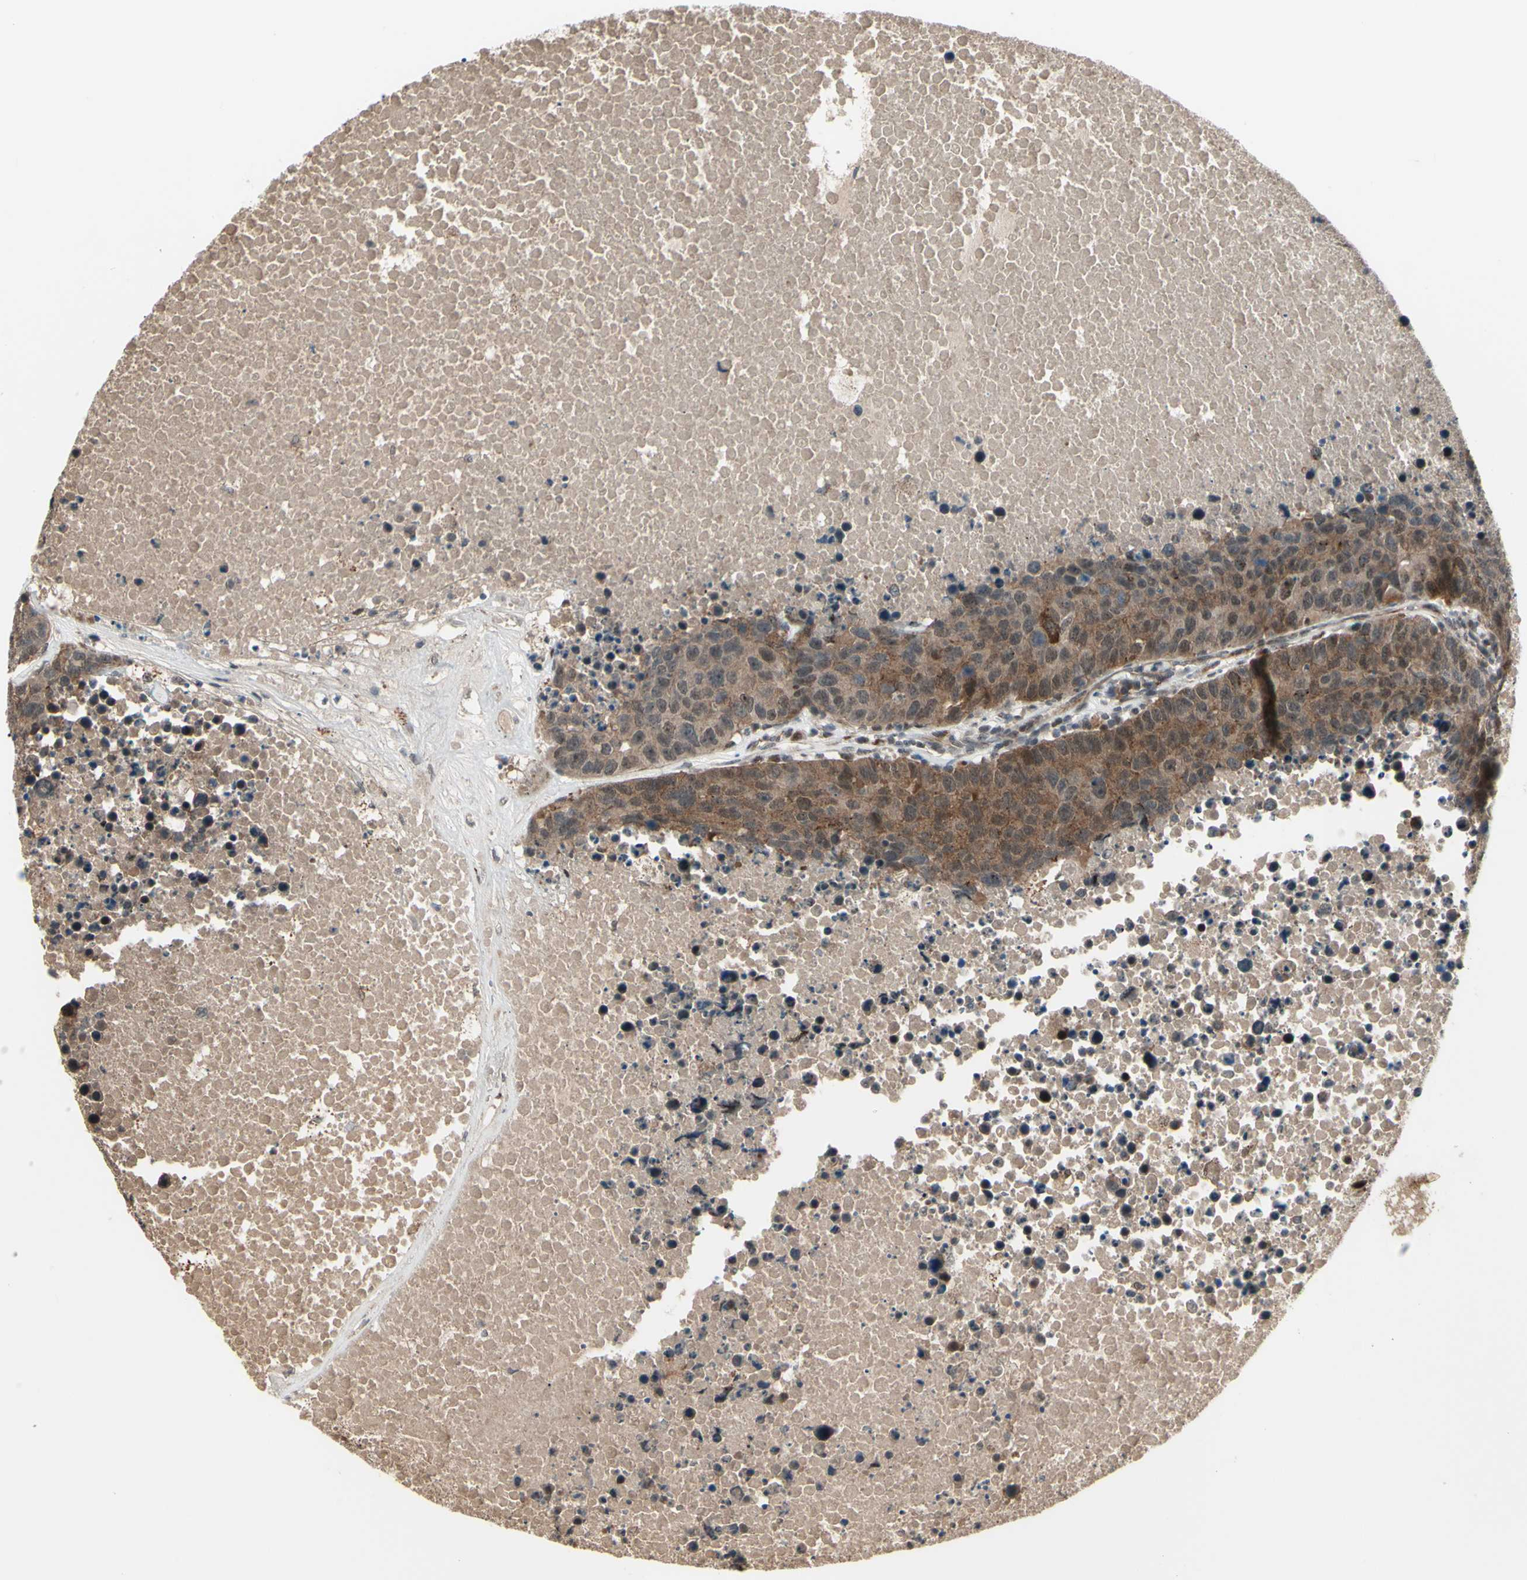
{"staining": {"intensity": "moderate", "quantity": ">75%", "location": "cytoplasmic/membranous,nuclear"}, "tissue": "carcinoid", "cell_type": "Tumor cells", "image_type": "cancer", "snomed": [{"axis": "morphology", "description": "Carcinoid, malignant, NOS"}, {"axis": "topography", "description": "Lung"}], "caption": "Malignant carcinoid stained with immunohistochemistry reveals moderate cytoplasmic/membranous and nuclear positivity in about >75% of tumor cells.", "gene": "MLF2", "patient": {"sex": "male", "age": 60}}